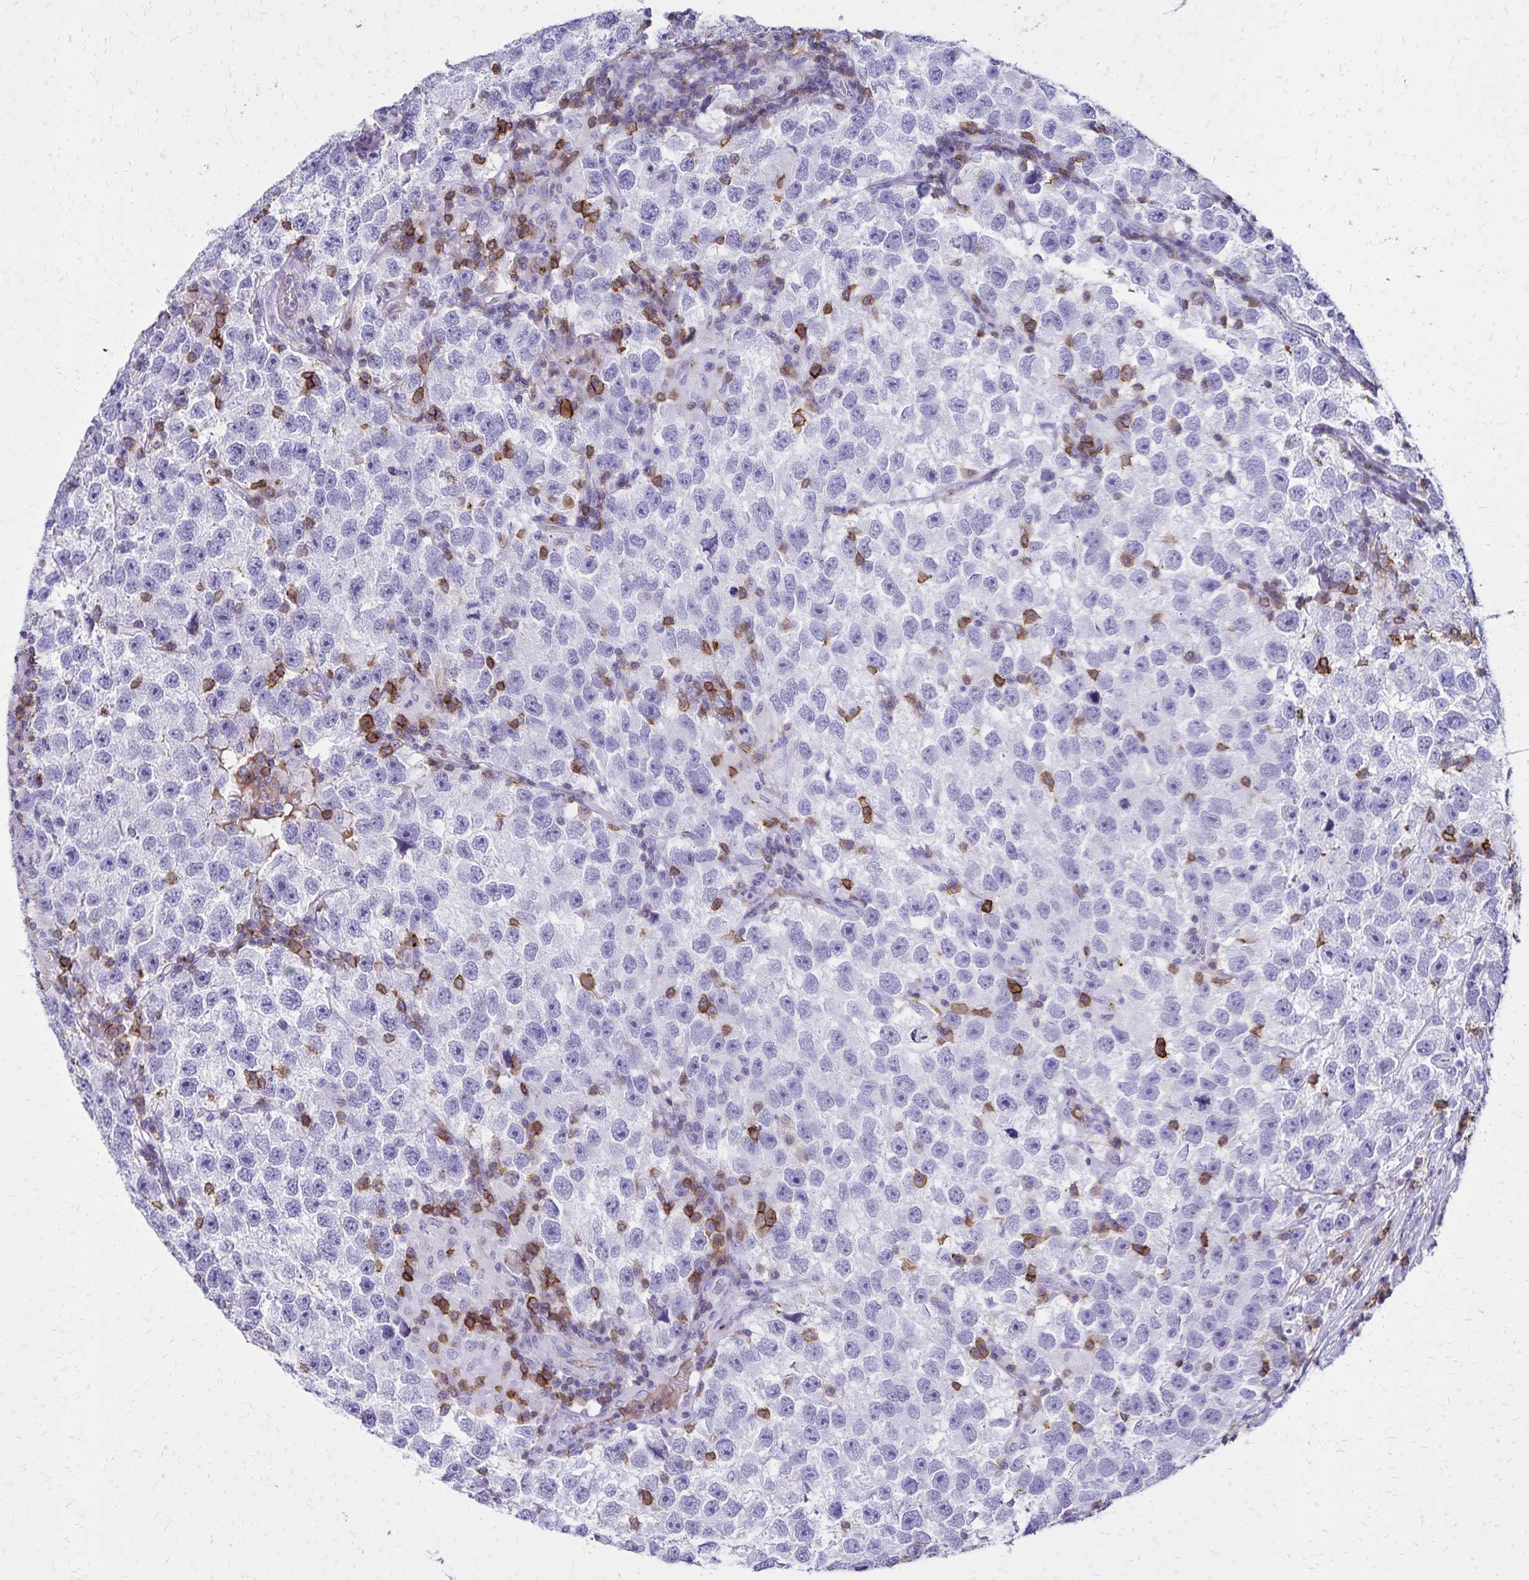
{"staining": {"intensity": "negative", "quantity": "none", "location": "none"}, "tissue": "testis cancer", "cell_type": "Tumor cells", "image_type": "cancer", "snomed": [{"axis": "morphology", "description": "Seminoma, NOS"}, {"axis": "topography", "description": "Testis"}], "caption": "The immunohistochemistry (IHC) image has no significant staining in tumor cells of testis cancer tissue.", "gene": "CD27", "patient": {"sex": "male", "age": 26}}